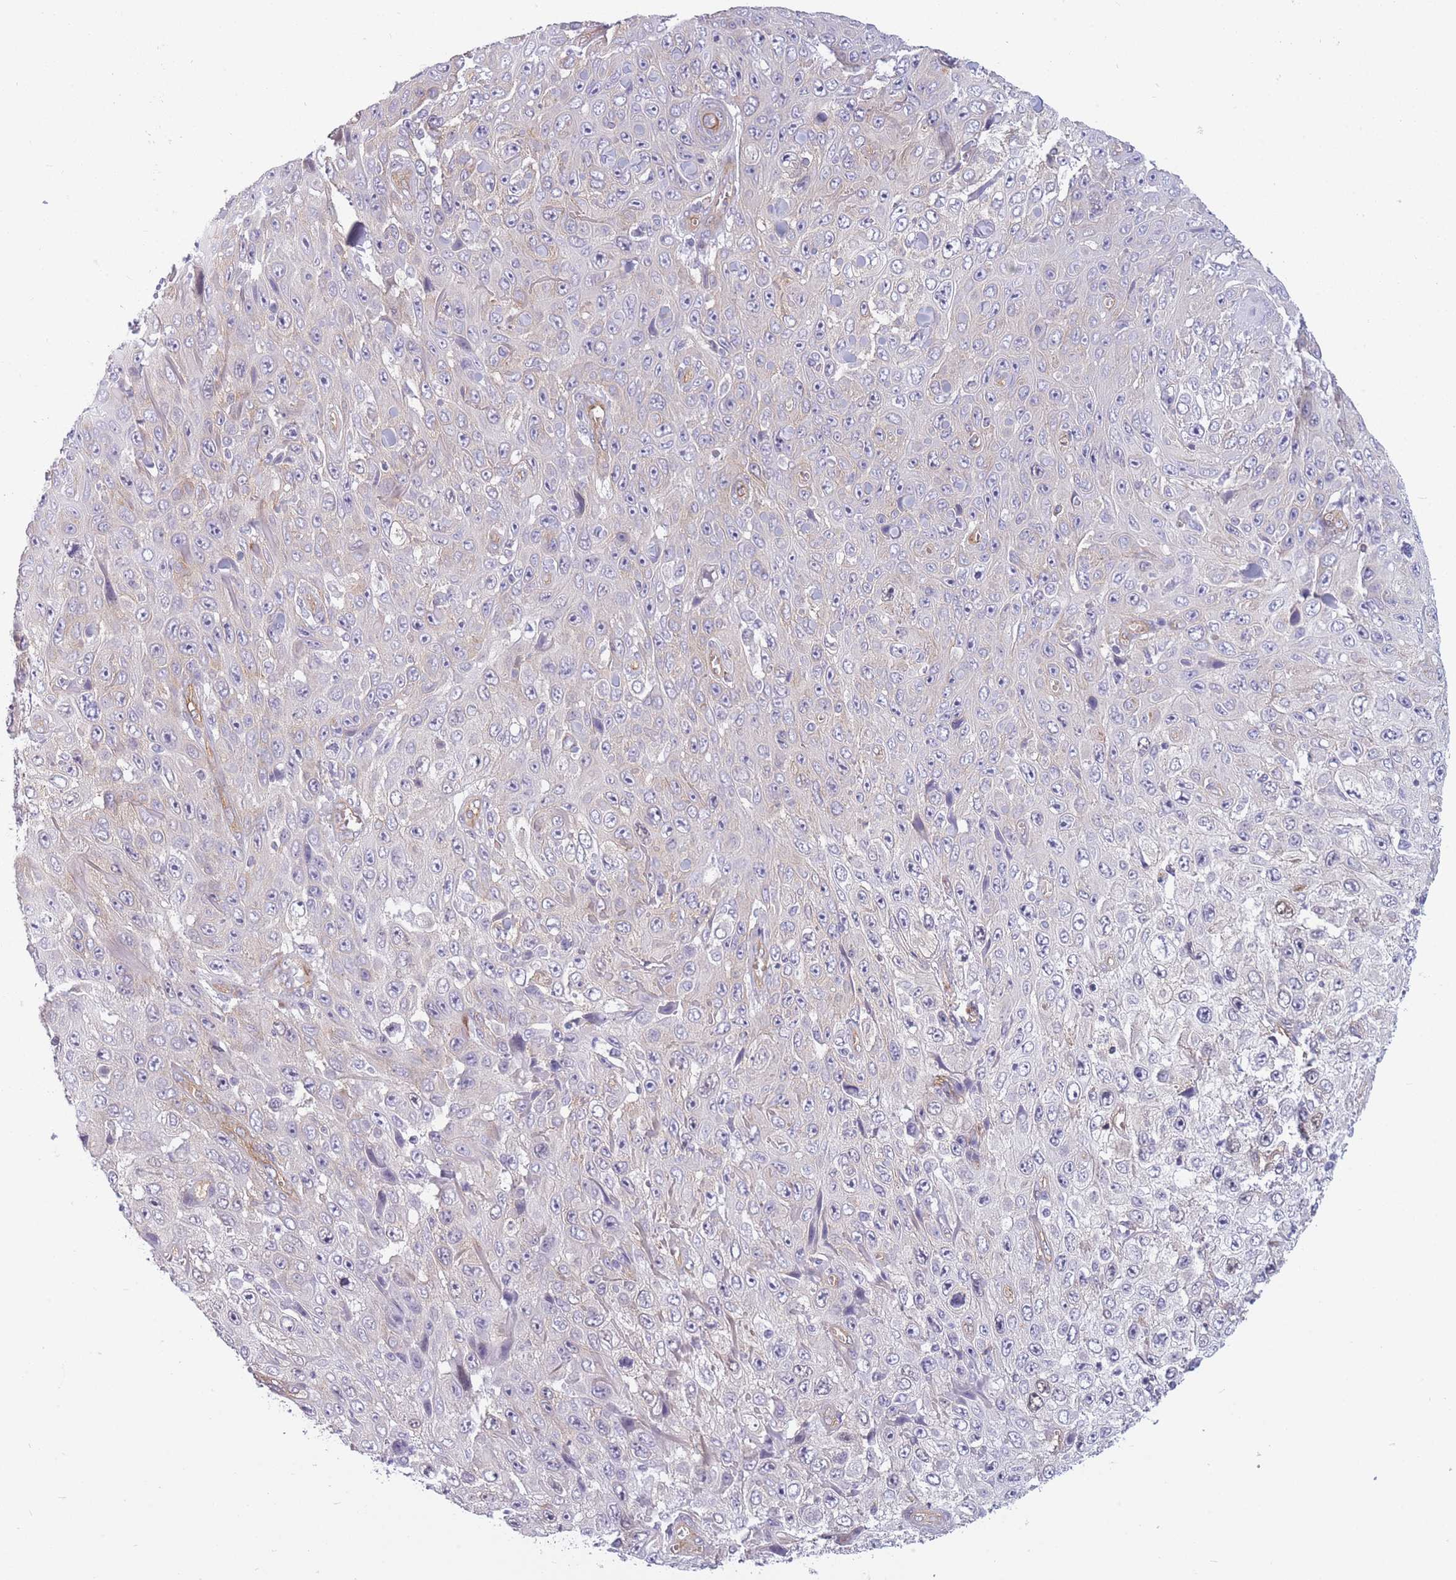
{"staining": {"intensity": "negative", "quantity": "none", "location": "none"}, "tissue": "skin cancer", "cell_type": "Tumor cells", "image_type": "cancer", "snomed": [{"axis": "morphology", "description": "Squamous cell carcinoma, NOS"}, {"axis": "topography", "description": "Skin"}], "caption": "Immunohistochemical staining of human squamous cell carcinoma (skin) displays no significant staining in tumor cells. (DAB (3,3'-diaminobenzidine) immunohistochemistry (IHC), high magnification).", "gene": "ADD1", "patient": {"sex": "male", "age": 82}}